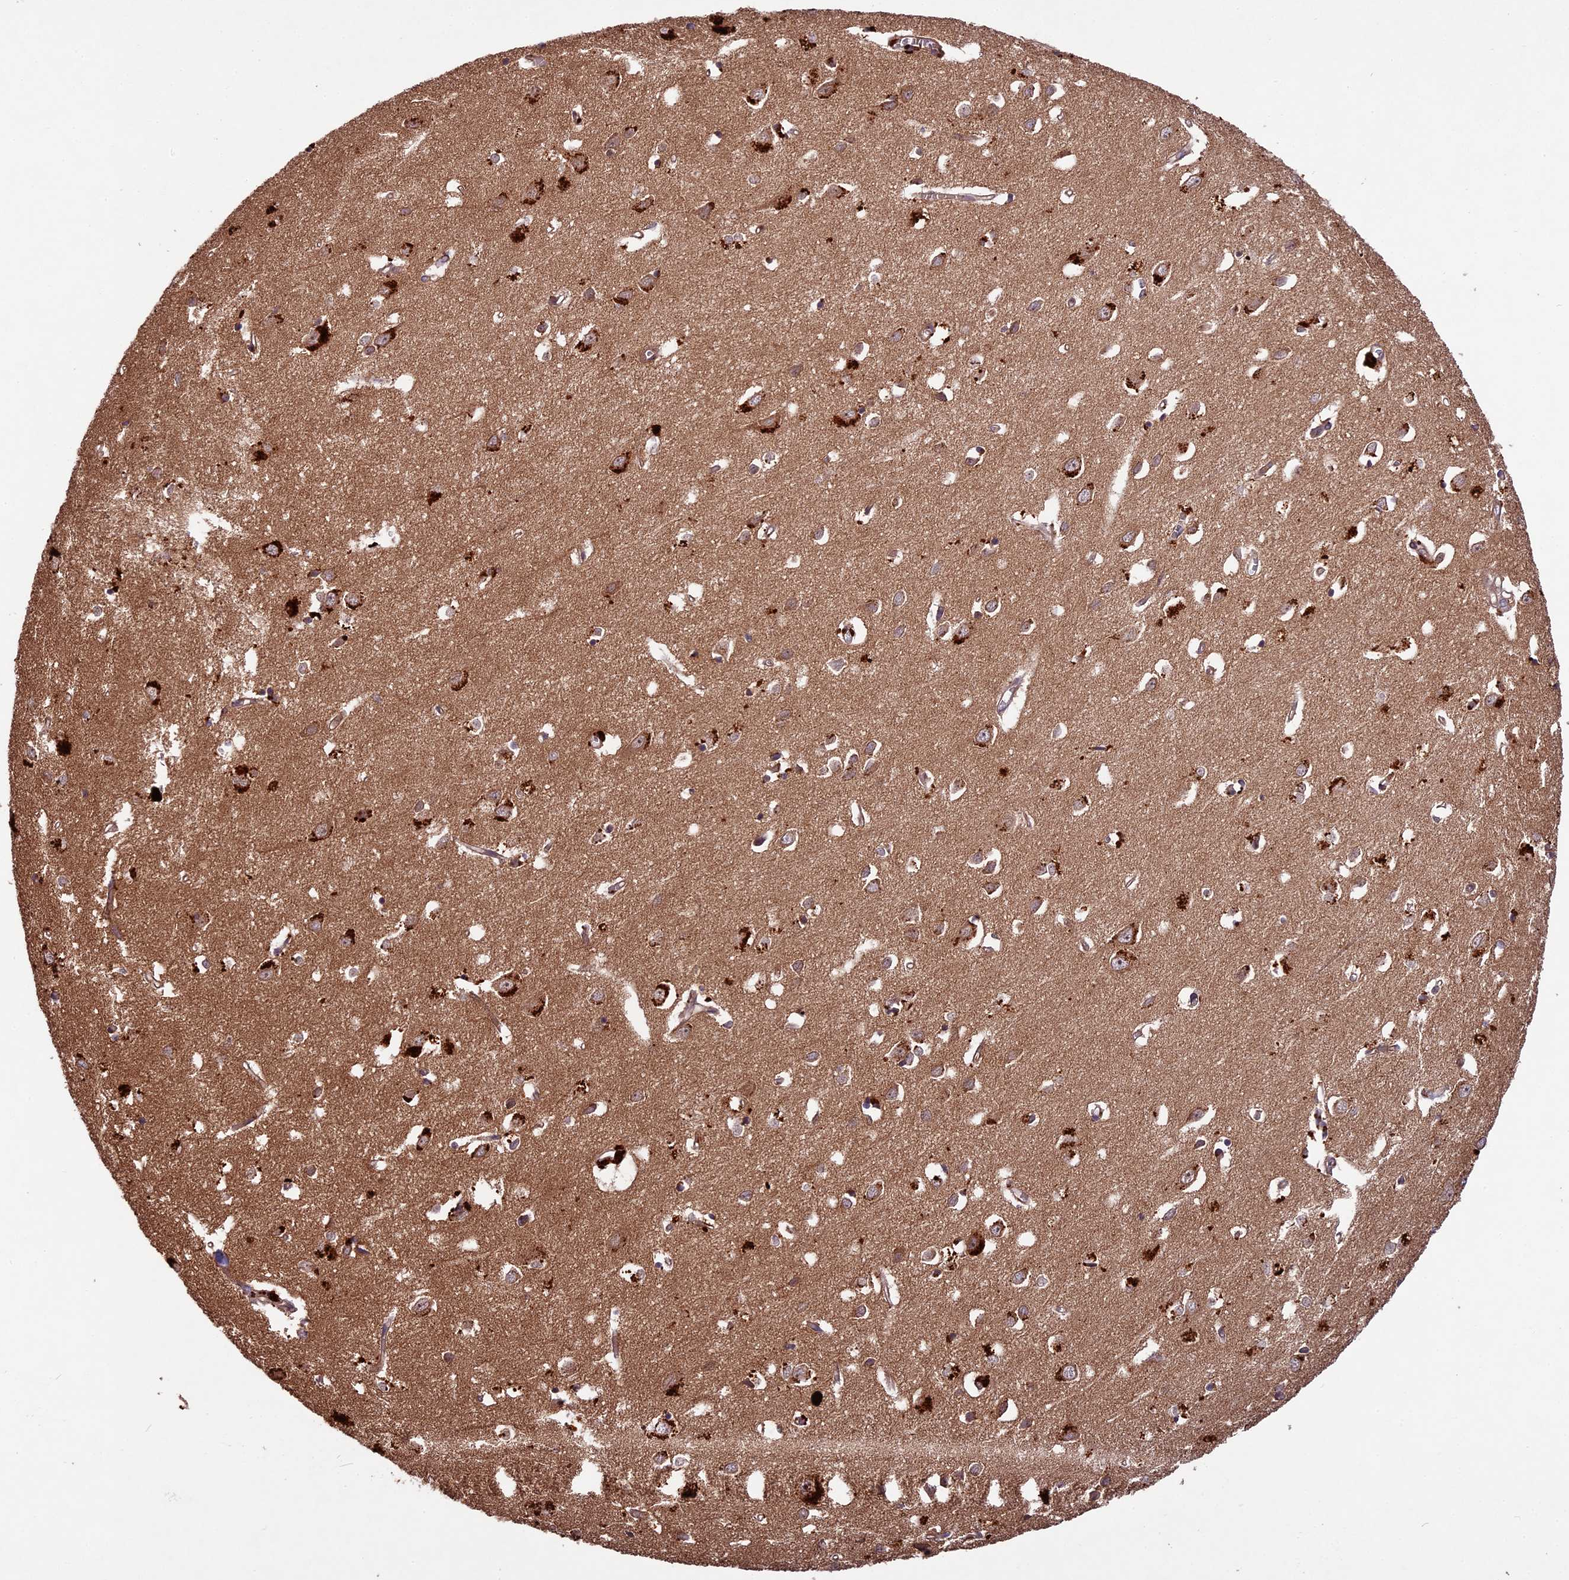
{"staining": {"intensity": "weak", "quantity": ">75%", "location": "cytoplasmic/membranous"}, "tissue": "cerebral cortex", "cell_type": "Endothelial cells", "image_type": "normal", "snomed": [{"axis": "morphology", "description": "Normal tissue, NOS"}, {"axis": "topography", "description": "Cerebral cortex"}], "caption": "Cerebral cortex stained with DAB (3,3'-diaminobenzidine) IHC demonstrates low levels of weak cytoplasmic/membranous positivity in approximately >75% of endothelial cells. The staining was performed using DAB (3,3'-diaminobenzidine) to visualize the protein expression in brown, while the nuclei were stained in blue with hematoxylin (Magnification: 20x).", "gene": "CHAC1", "patient": {"sex": "female", "age": 64}}